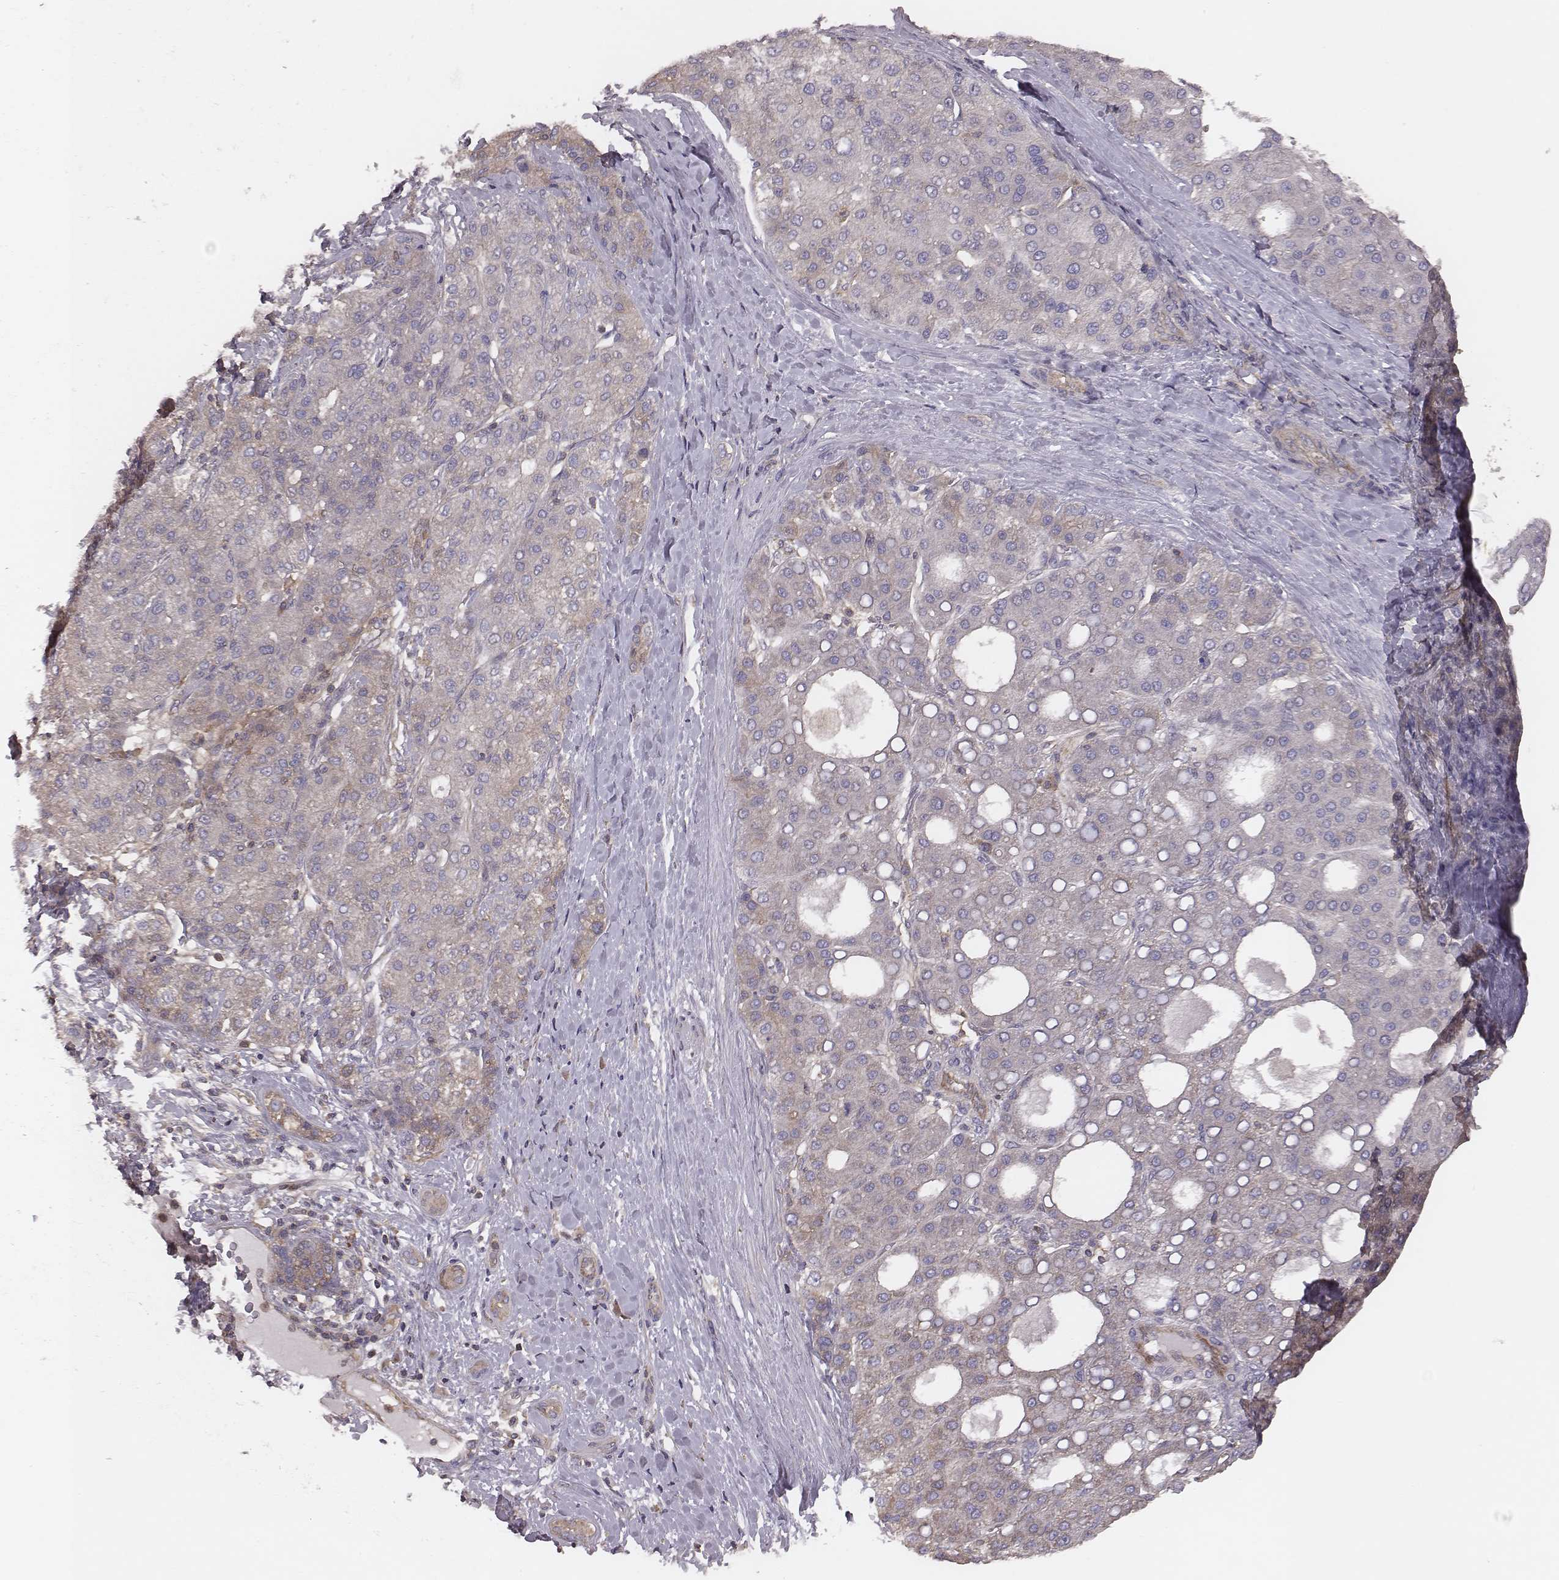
{"staining": {"intensity": "negative", "quantity": "none", "location": "none"}, "tissue": "liver cancer", "cell_type": "Tumor cells", "image_type": "cancer", "snomed": [{"axis": "morphology", "description": "Carcinoma, Hepatocellular, NOS"}, {"axis": "topography", "description": "Liver"}], "caption": "An immunohistochemistry histopathology image of liver cancer (hepatocellular carcinoma) is shown. There is no staining in tumor cells of liver cancer (hepatocellular carcinoma). Brightfield microscopy of IHC stained with DAB (3,3'-diaminobenzidine) (brown) and hematoxylin (blue), captured at high magnification.", "gene": "CAD", "patient": {"sex": "male", "age": 65}}